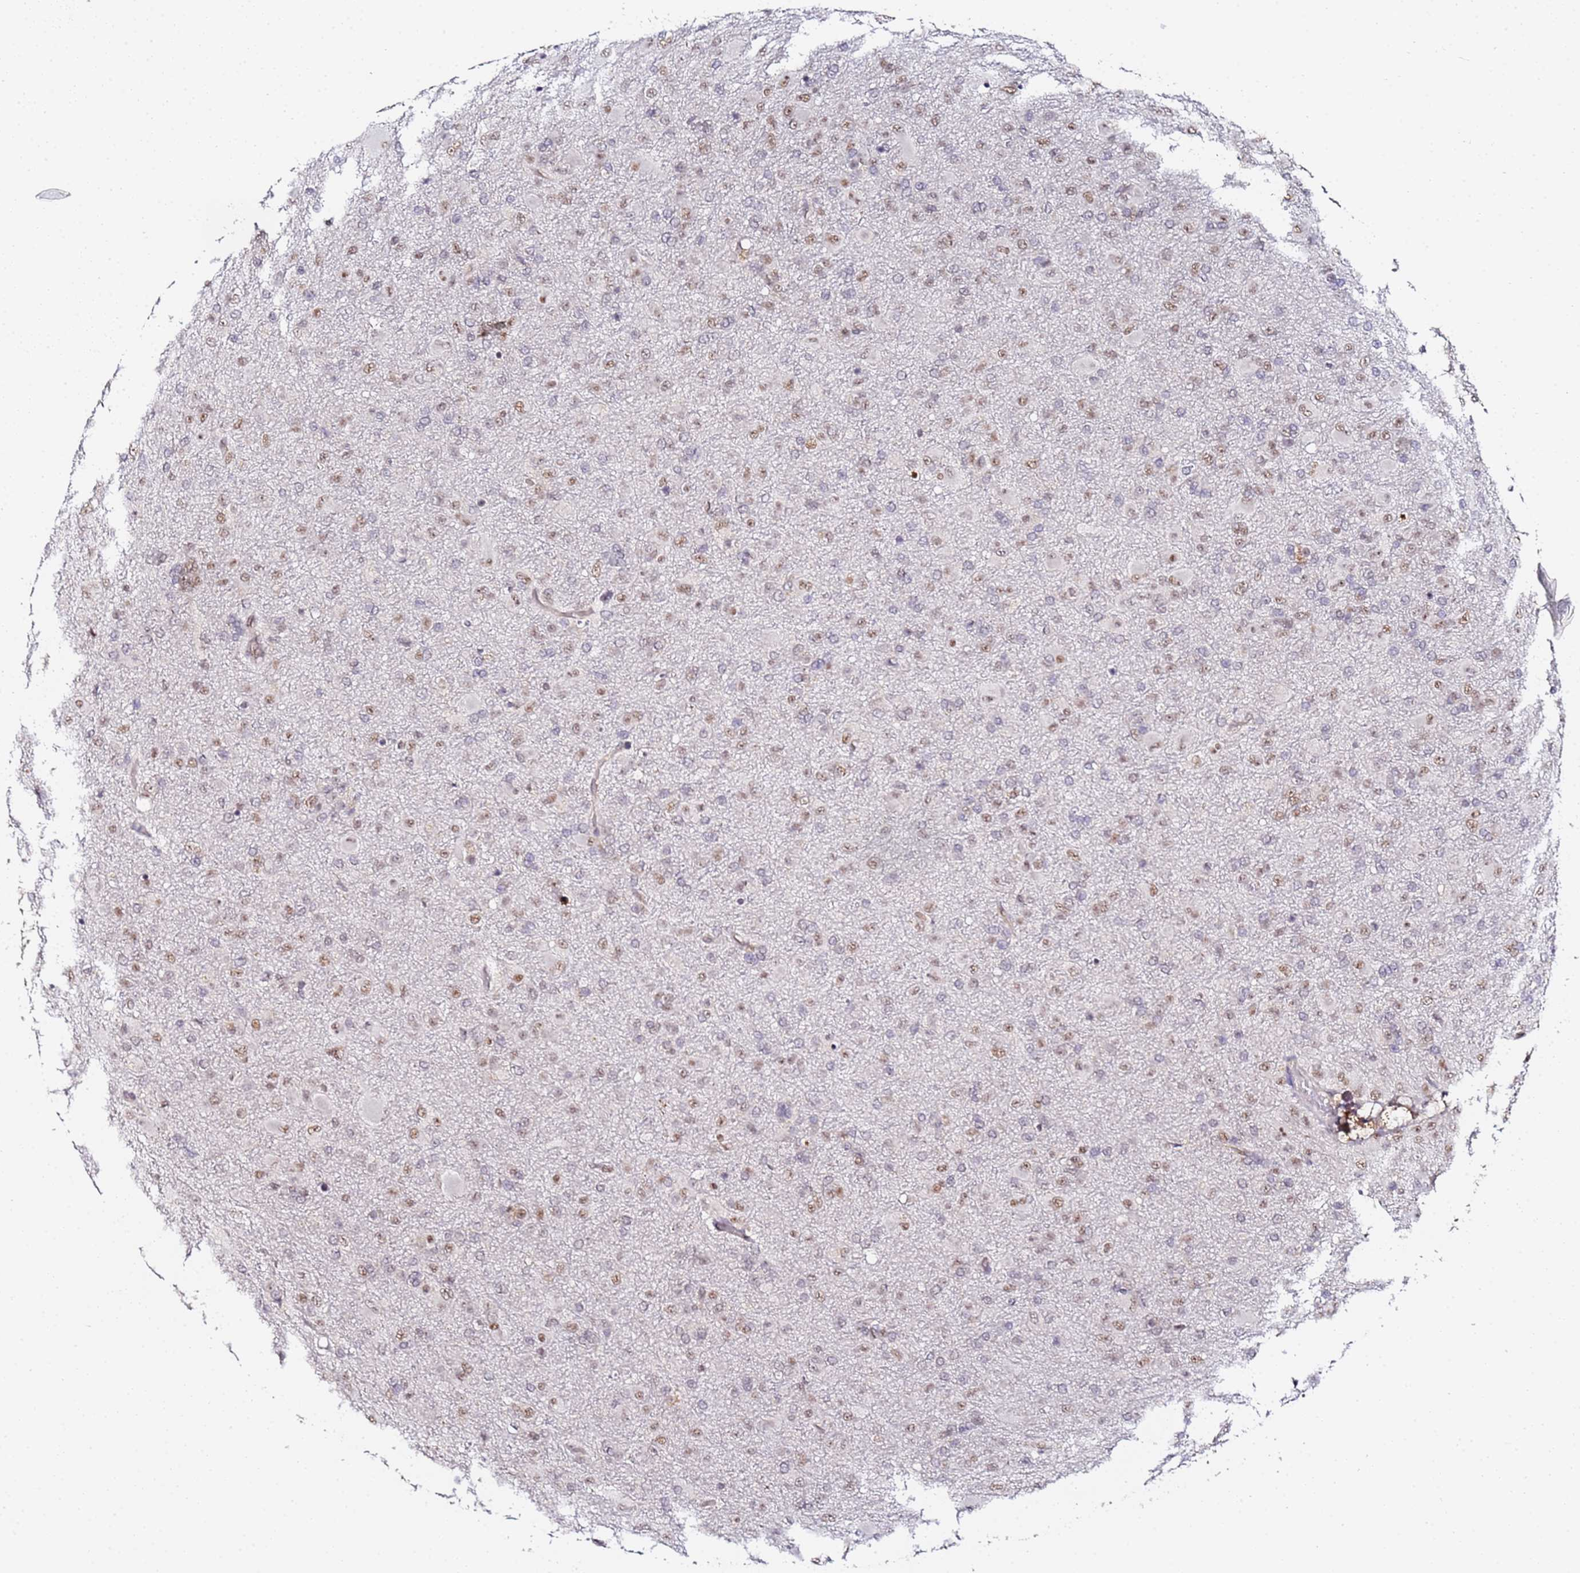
{"staining": {"intensity": "moderate", "quantity": "25%-75%", "location": "nuclear"}, "tissue": "glioma", "cell_type": "Tumor cells", "image_type": "cancer", "snomed": [{"axis": "morphology", "description": "Glioma, malignant, Low grade"}, {"axis": "topography", "description": "Brain"}], "caption": "This image exhibits immunohistochemistry (IHC) staining of human glioma, with medium moderate nuclear expression in about 25%-75% of tumor cells.", "gene": "LSM3", "patient": {"sex": "male", "age": 65}}